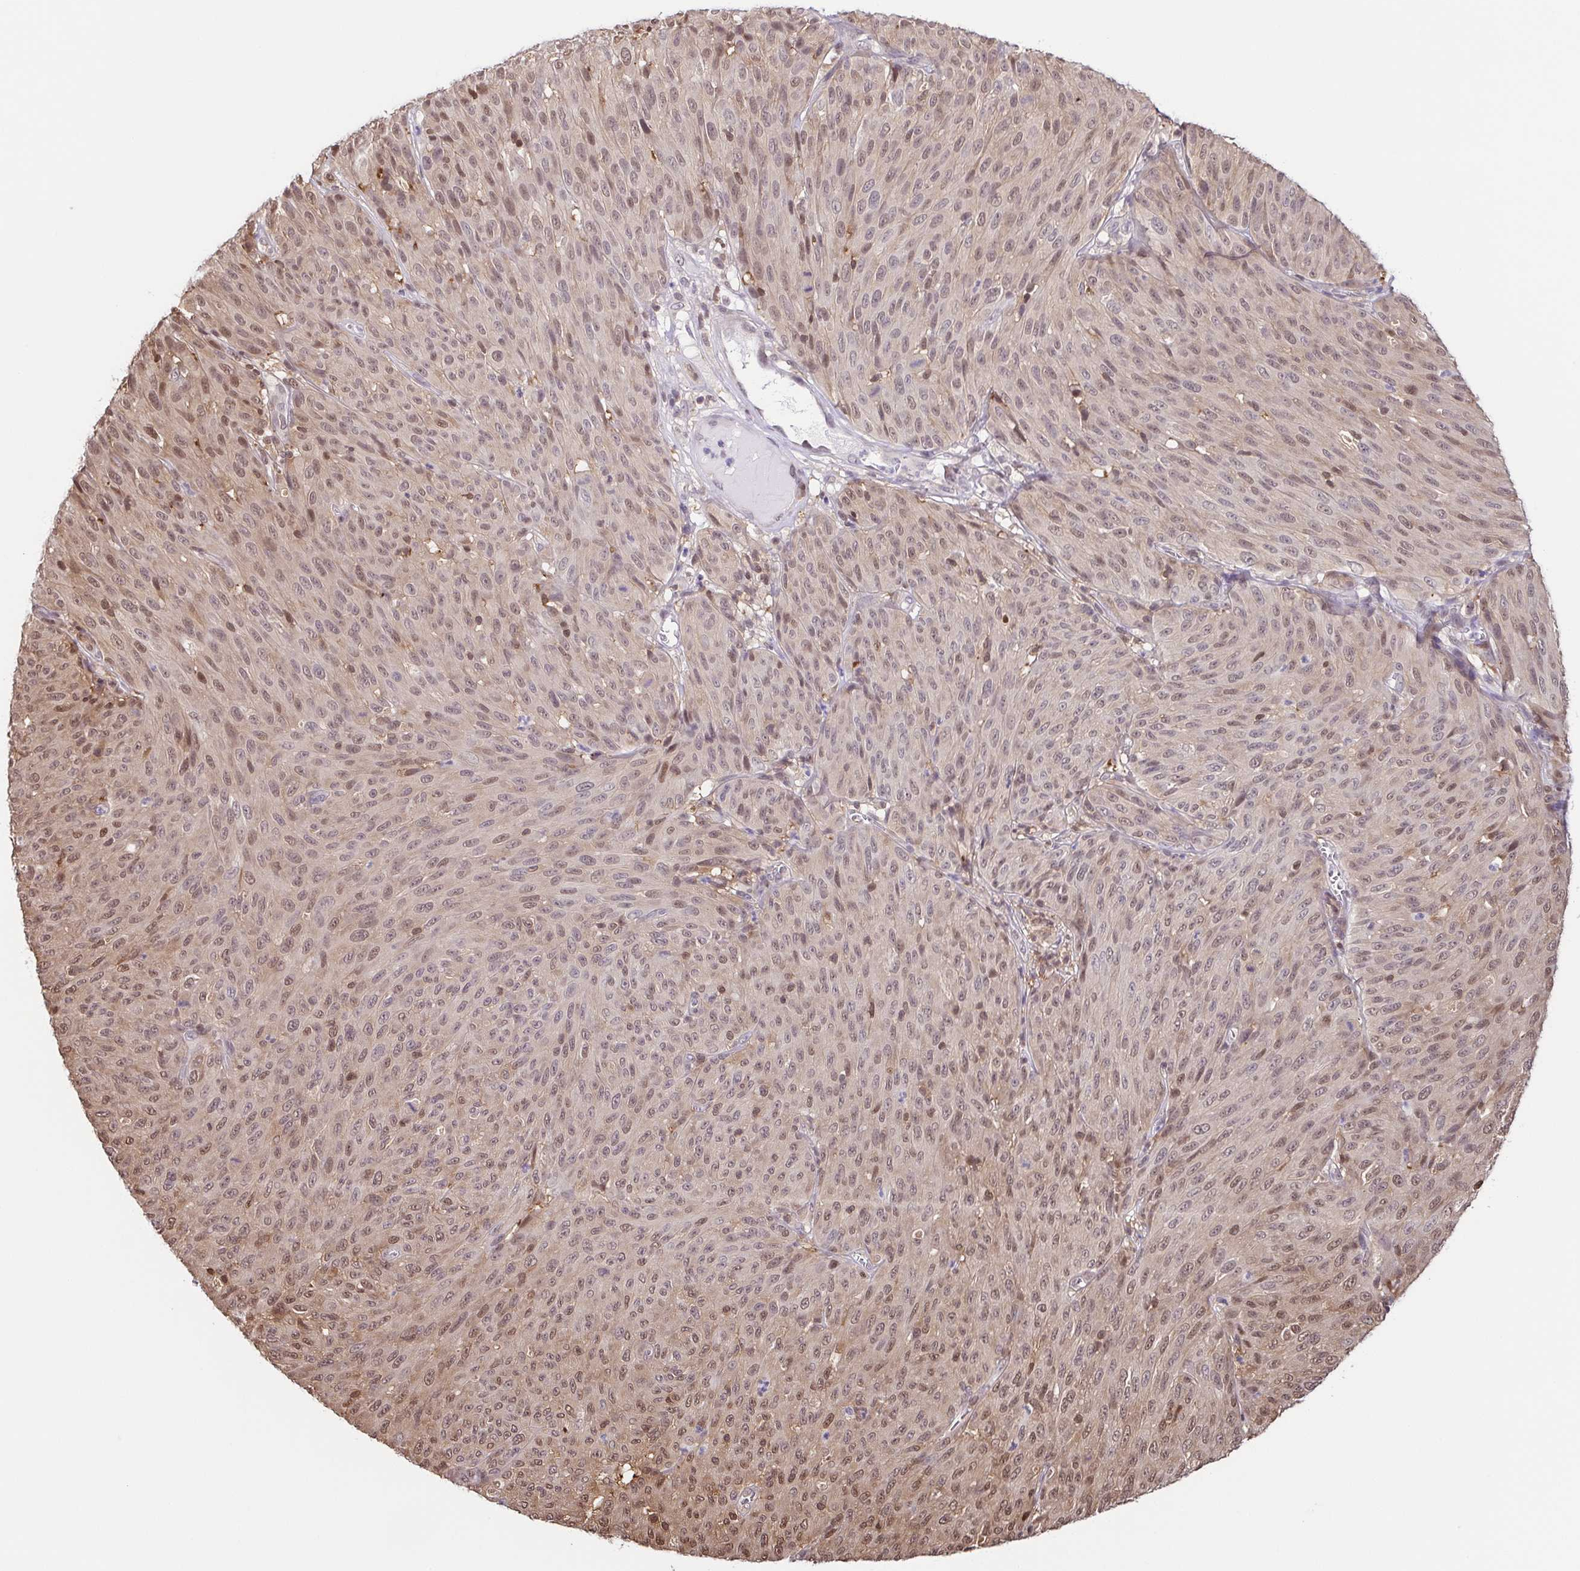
{"staining": {"intensity": "moderate", "quantity": ">75%", "location": "nuclear"}, "tissue": "melanoma", "cell_type": "Tumor cells", "image_type": "cancer", "snomed": [{"axis": "morphology", "description": "Malignant melanoma, NOS"}, {"axis": "topography", "description": "Skin"}], "caption": "Immunohistochemical staining of human melanoma exhibits medium levels of moderate nuclear protein positivity in approximately >75% of tumor cells.", "gene": "PSMB9", "patient": {"sex": "male", "age": 85}}